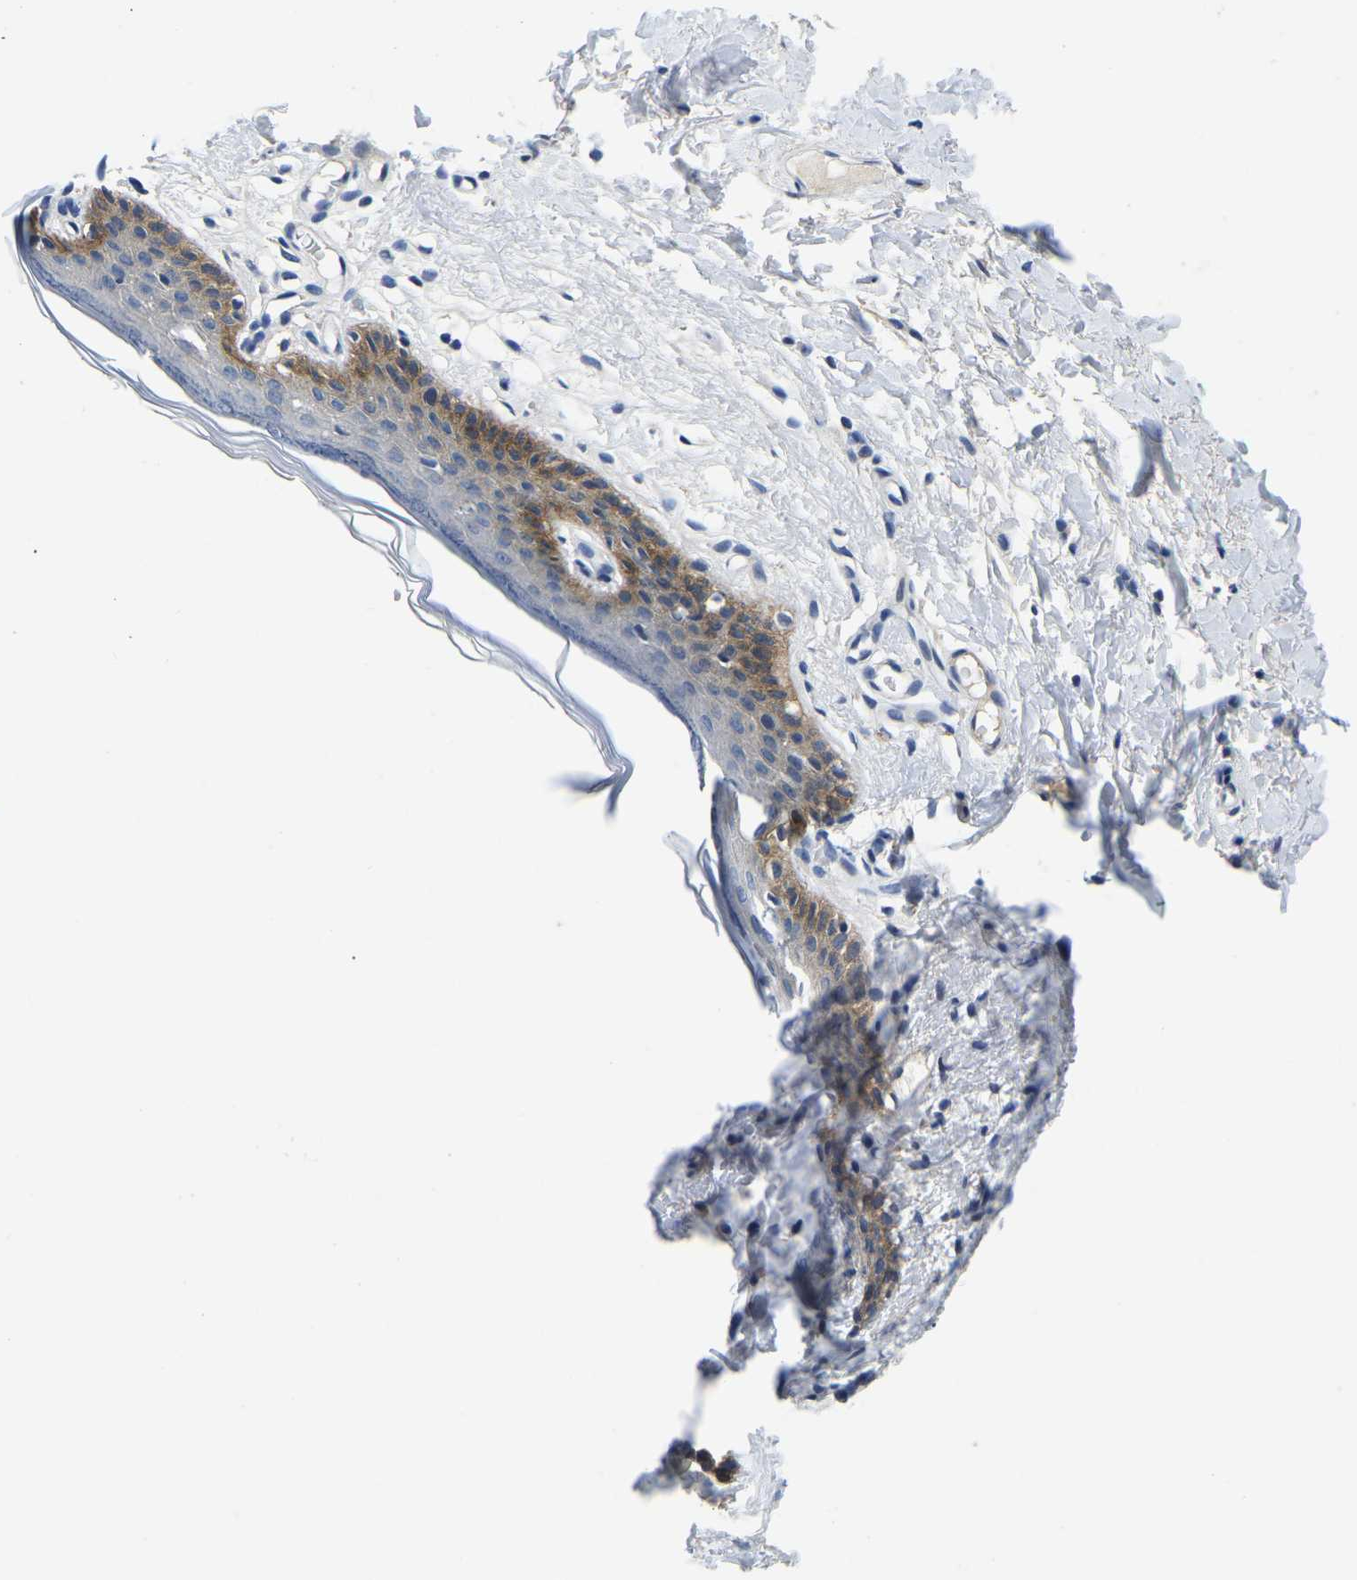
{"staining": {"intensity": "strong", "quantity": "25%-75%", "location": "cytoplasmic/membranous"}, "tissue": "skin", "cell_type": "Epidermal cells", "image_type": "normal", "snomed": [{"axis": "morphology", "description": "Normal tissue, NOS"}, {"axis": "topography", "description": "Vulva"}], "caption": "Normal skin was stained to show a protein in brown. There is high levels of strong cytoplasmic/membranous staining in about 25%-75% of epidermal cells.", "gene": "ITGA2", "patient": {"sex": "female", "age": 54}}